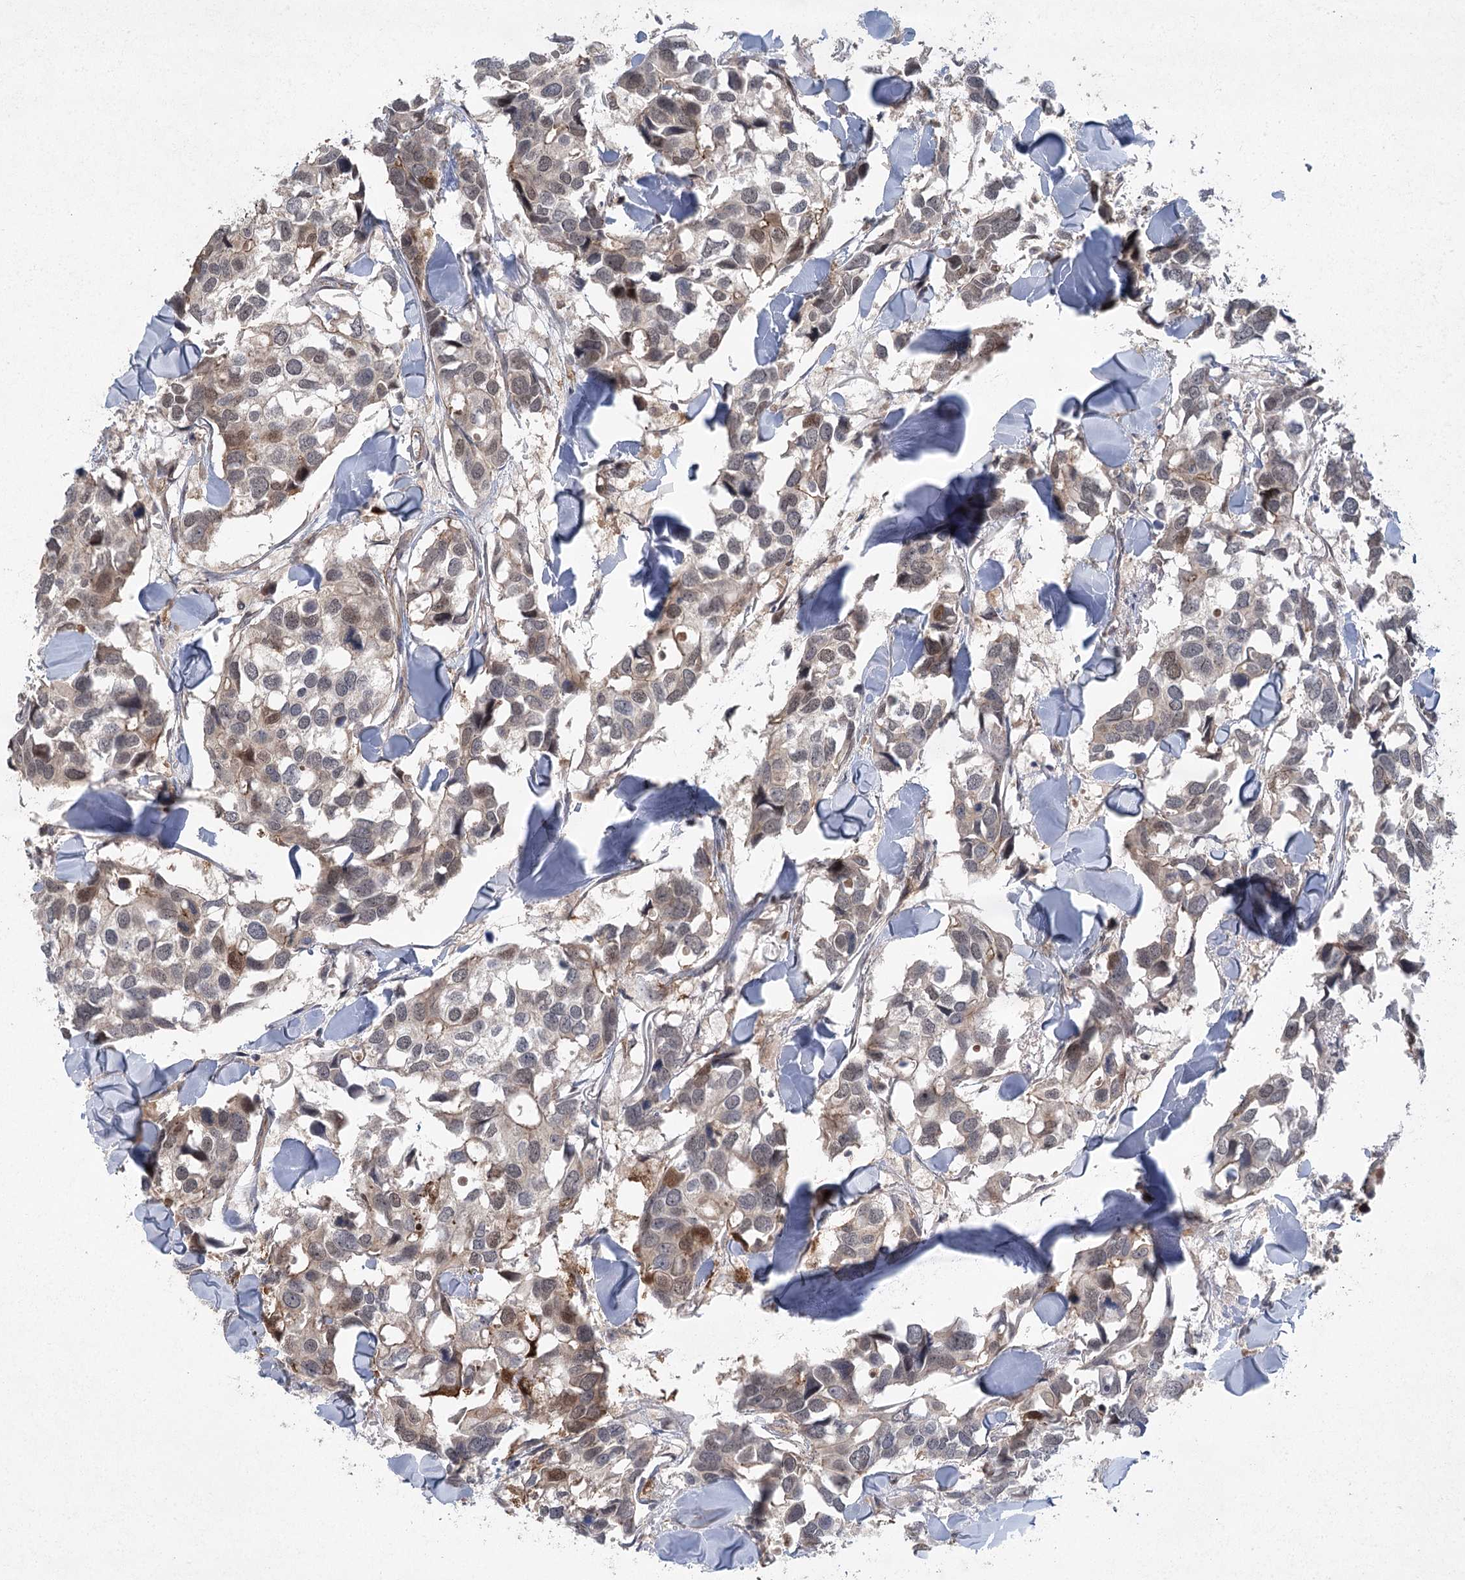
{"staining": {"intensity": "strong", "quantity": "<25%", "location": "cytoplasmic/membranous,nuclear"}, "tissue": "breast cancer", "cell_type": "Tumor cells", "image_type": "cancer", "snomed": [{"axis": "morphology", "description": "Duct carcinoma"}, {"axis": "topography", "description": "Breast"}], "caption": "A histopathology image of human breast cancer stained for a protein reveals strong cytoplasmic/membranous and nuclear brown staining in tumor cells.", "gene": "METTL24", "patient": {"sex": "female", "age": 83}}